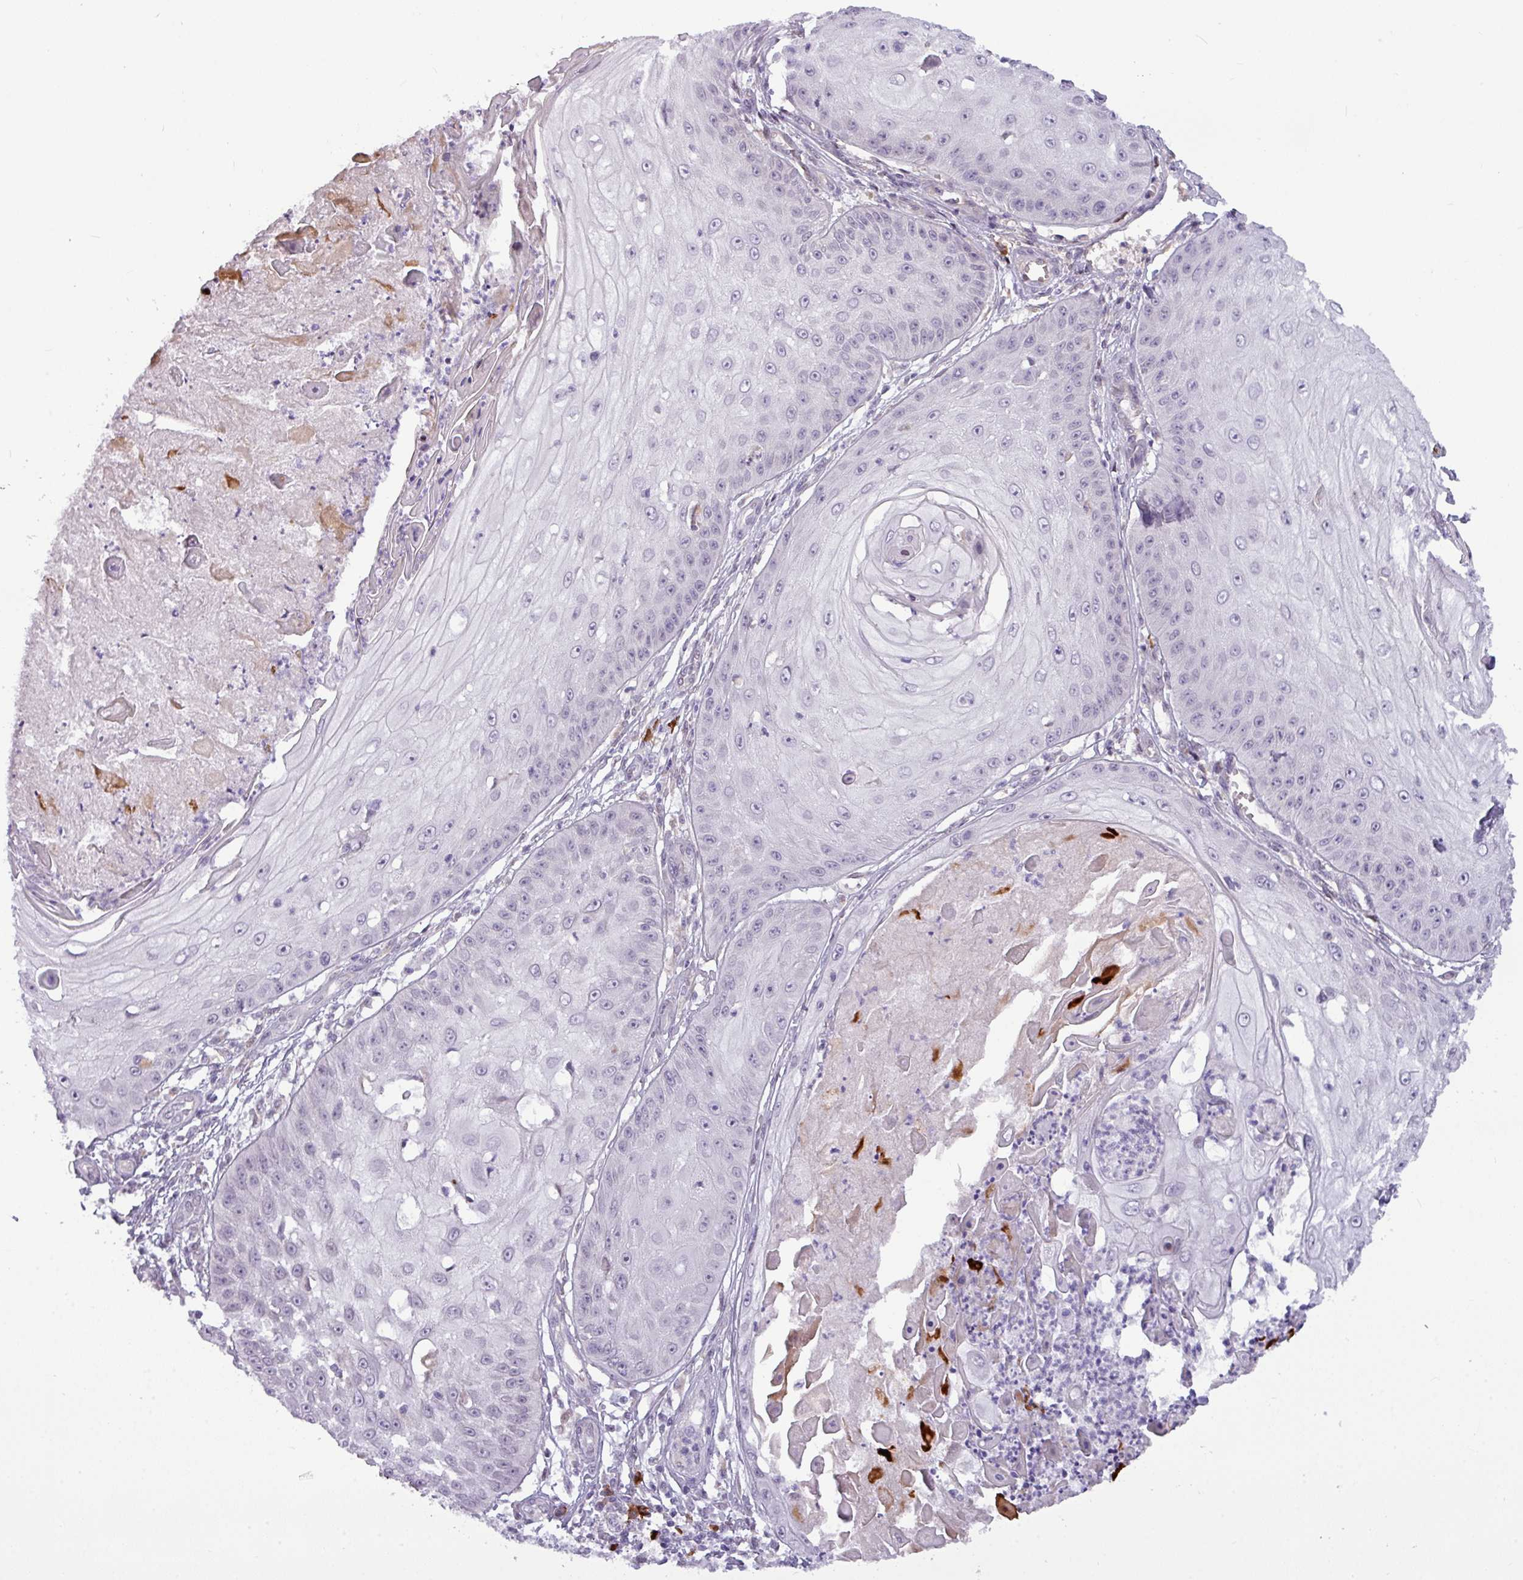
{"staining": {"intensity": "negative", "quantity": "none", "location": "none"}, "tissue": "skin cancer", "cell_type": "Tumor cells", "image_type": "cancer", "snomed": [{"axis": "morphology", "description": "Squamous cell carcinoma, NOS"}, {"axis": "topography", "description": "Skin"}], "caption": "Tumor cells show no significant positivity in skin cancer (squamous cell carcinoma).", "gene": "SLC66A2", "patient": {"sex": "male", "age": 70}}